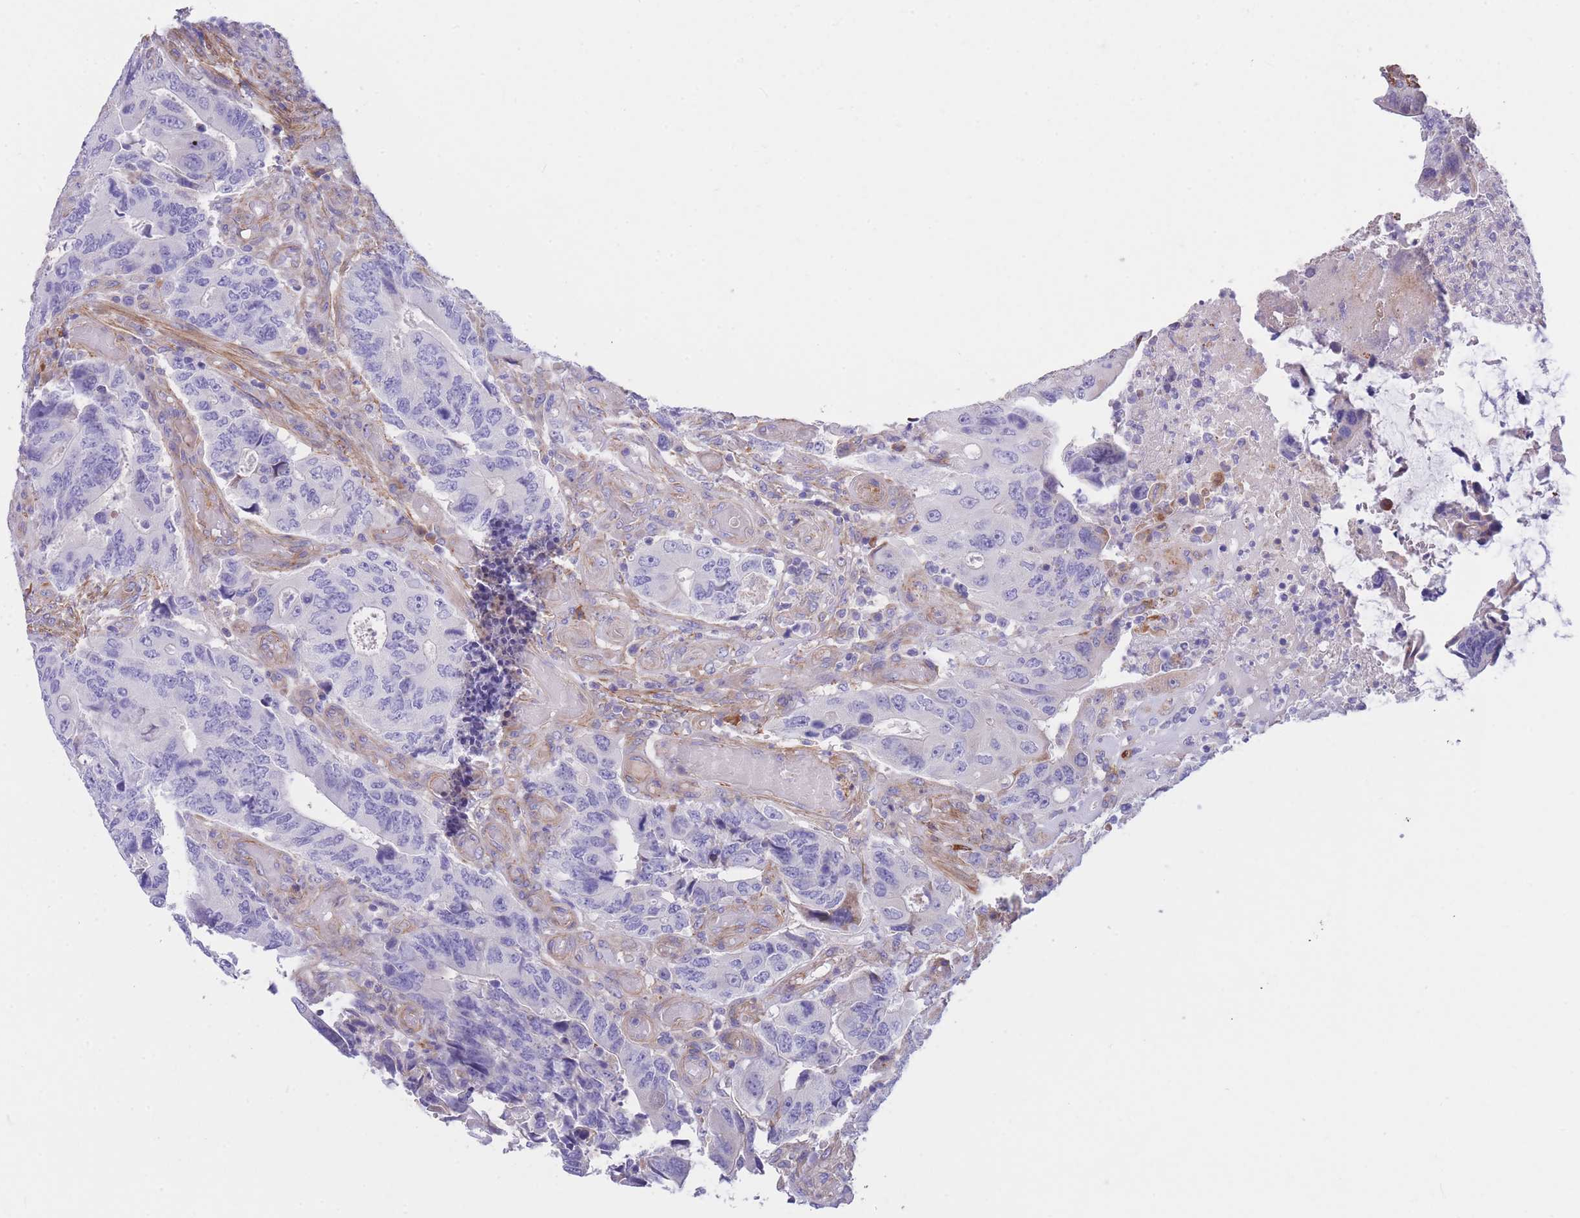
{"staining": {"intensity": "negative", "quantity": "none", "location": "none"}, "tissue": "colorectal cancer", "cell_type": "Tumor cells", "image_type": "cancer", "snomed": [{"axis": "morphology", "description": "Adenocarcinoma, NOS"}, {"axis": "topography", "description": "Colon"}], "caption": "Tumor cells are negative for brown protein staining in adenocarcinoma (colorectal).", "gene": "DET1", "patient": {"sex": "male", "age": 87}}